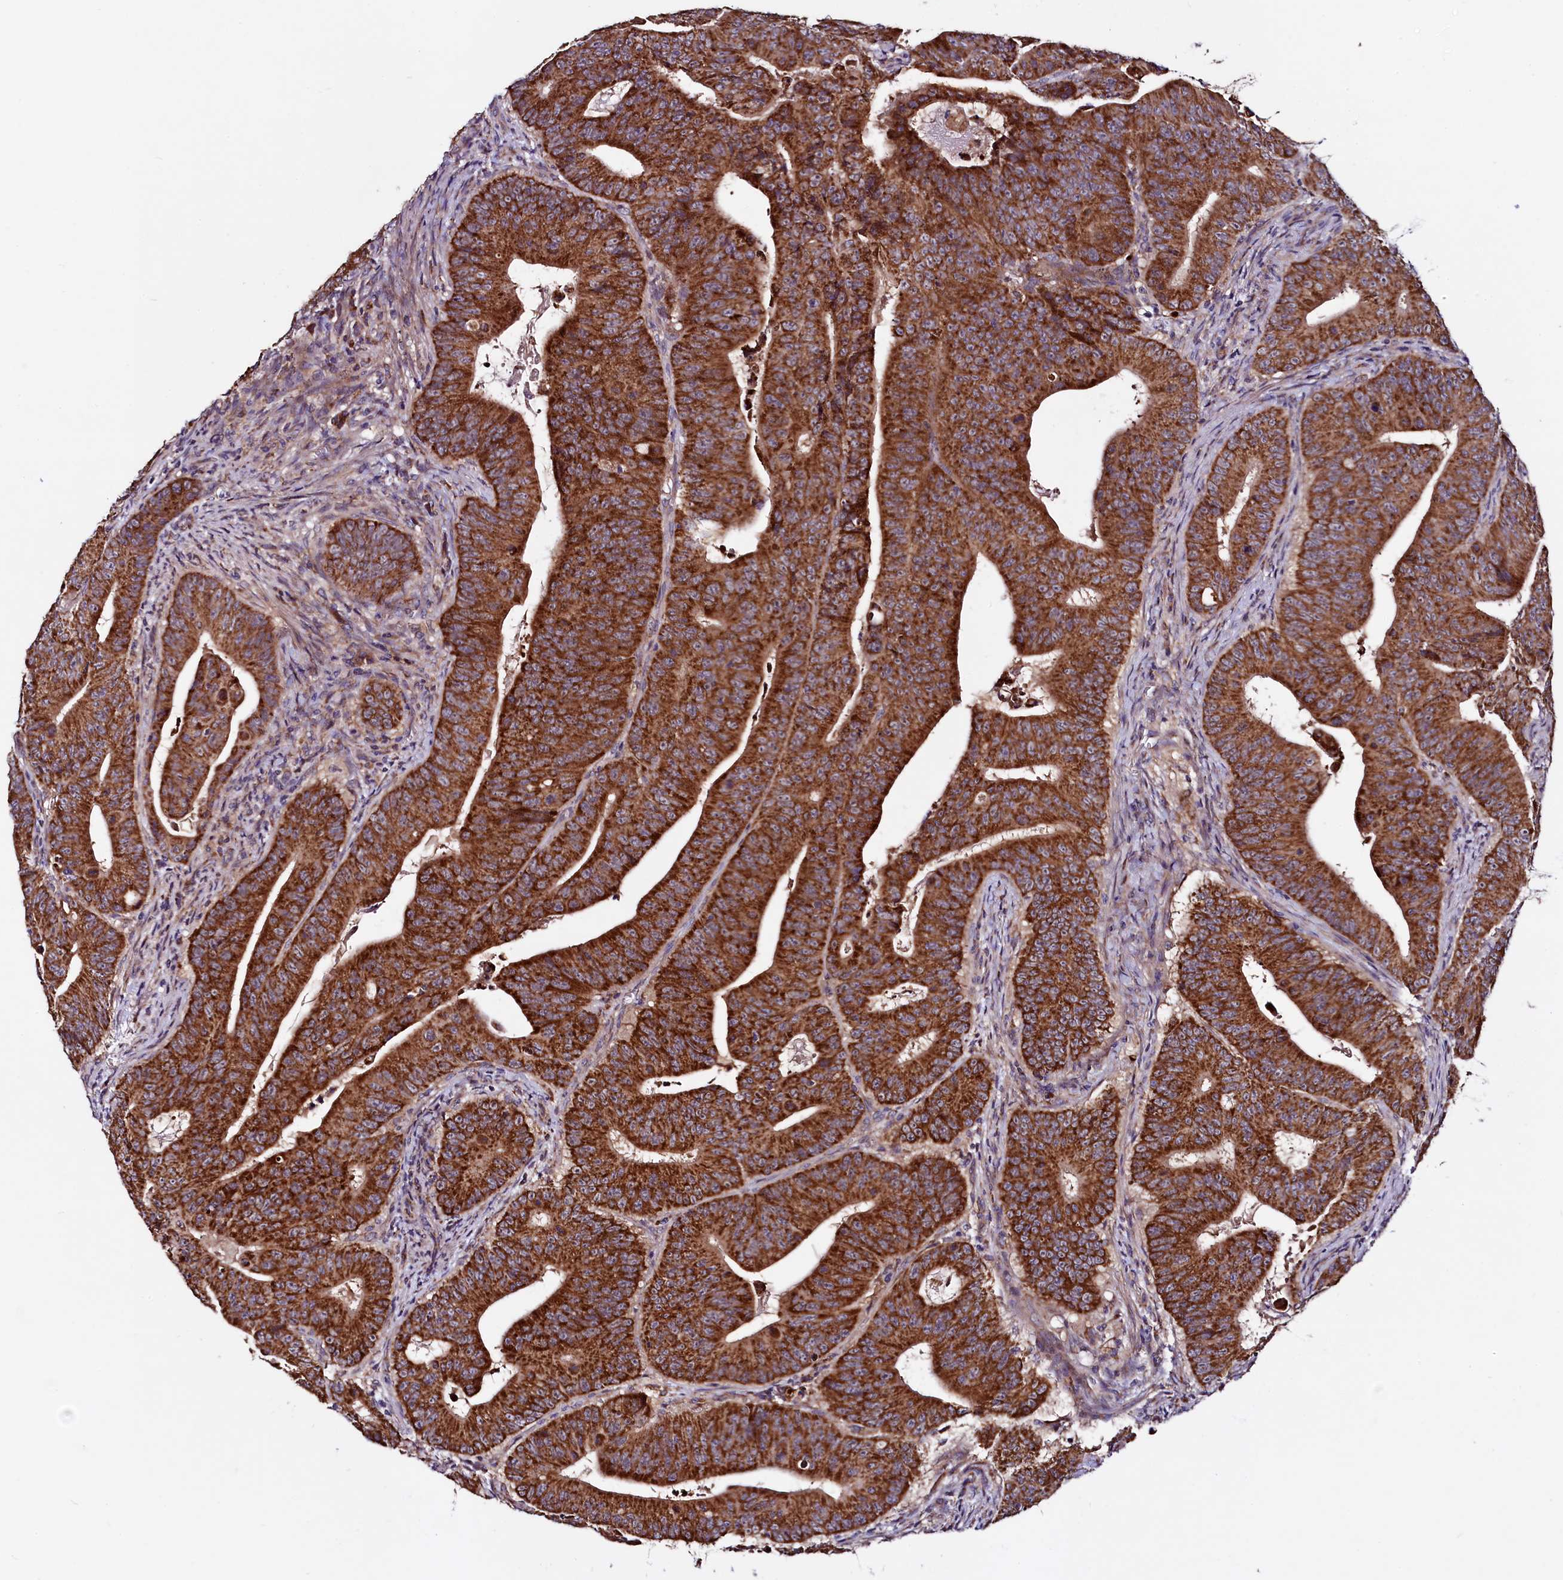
{"staining": {"intensity": "strong", "quantity": ">75%", "location": "cytoplasmic/membranous"}, "tissue": "colorectal cancer", "cell_type": "Tumor cells", "image_type": "cancer", "snomed": [{"axis": "morphology", "description": "Adenocarcinoma, NOS"}, {"axis": "topography", "description": "Rectum"}], "caption": "Tumor cells reveal strong cytoplasmic/membranous positivity in approximately >75% of cells in adenocarcinoma (colorectal).", "gene": "STARD5", "patient": {"sex": "female", "age": 75}}